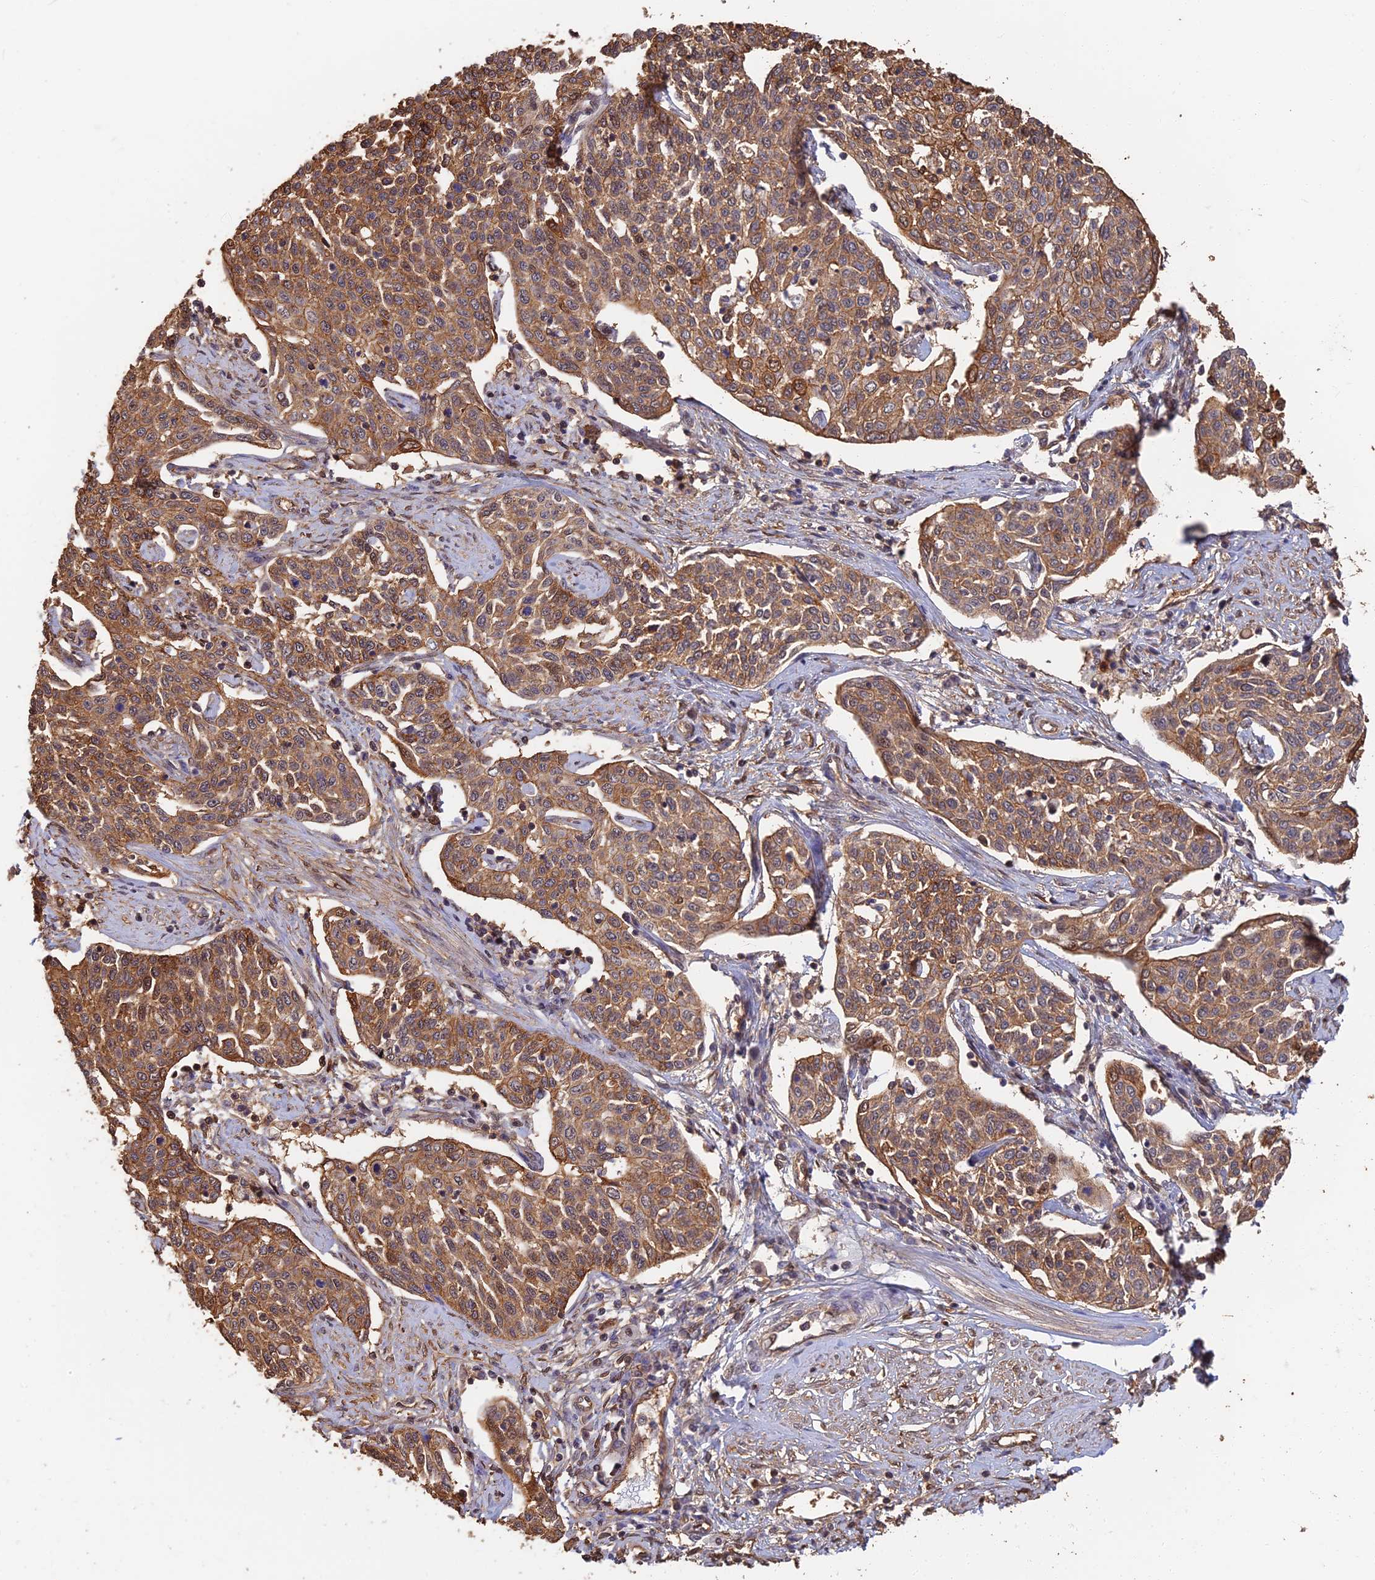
{"staining": {"intensity": "moderate", "quantity": ">75%", "location": "cytoplasmic/membranous"}, "tissue": "cervical cancer", "cell_type": "Tumor cells", "image_type": "cancer", "snomed": [{"axis": "morphology", "description": "Squamous cell carcinoma, NOS"}, {"axis": "topography", "description": "Cervix"}], "caption": "Immunohistochemistry histopathology image of neoplastic tissue: human cervical cancer (squamous cell carcinoma) stained using immunohistochemistry (IHC) demonstrates medium levels of moderate protein expression localized specifically in the cytoplasmic/membranous of tumor cells, appearing as a cytoplasmic/membranous brown color.", "gene": "LRRN3", "patient": {"sex": "female", "age": 34}}